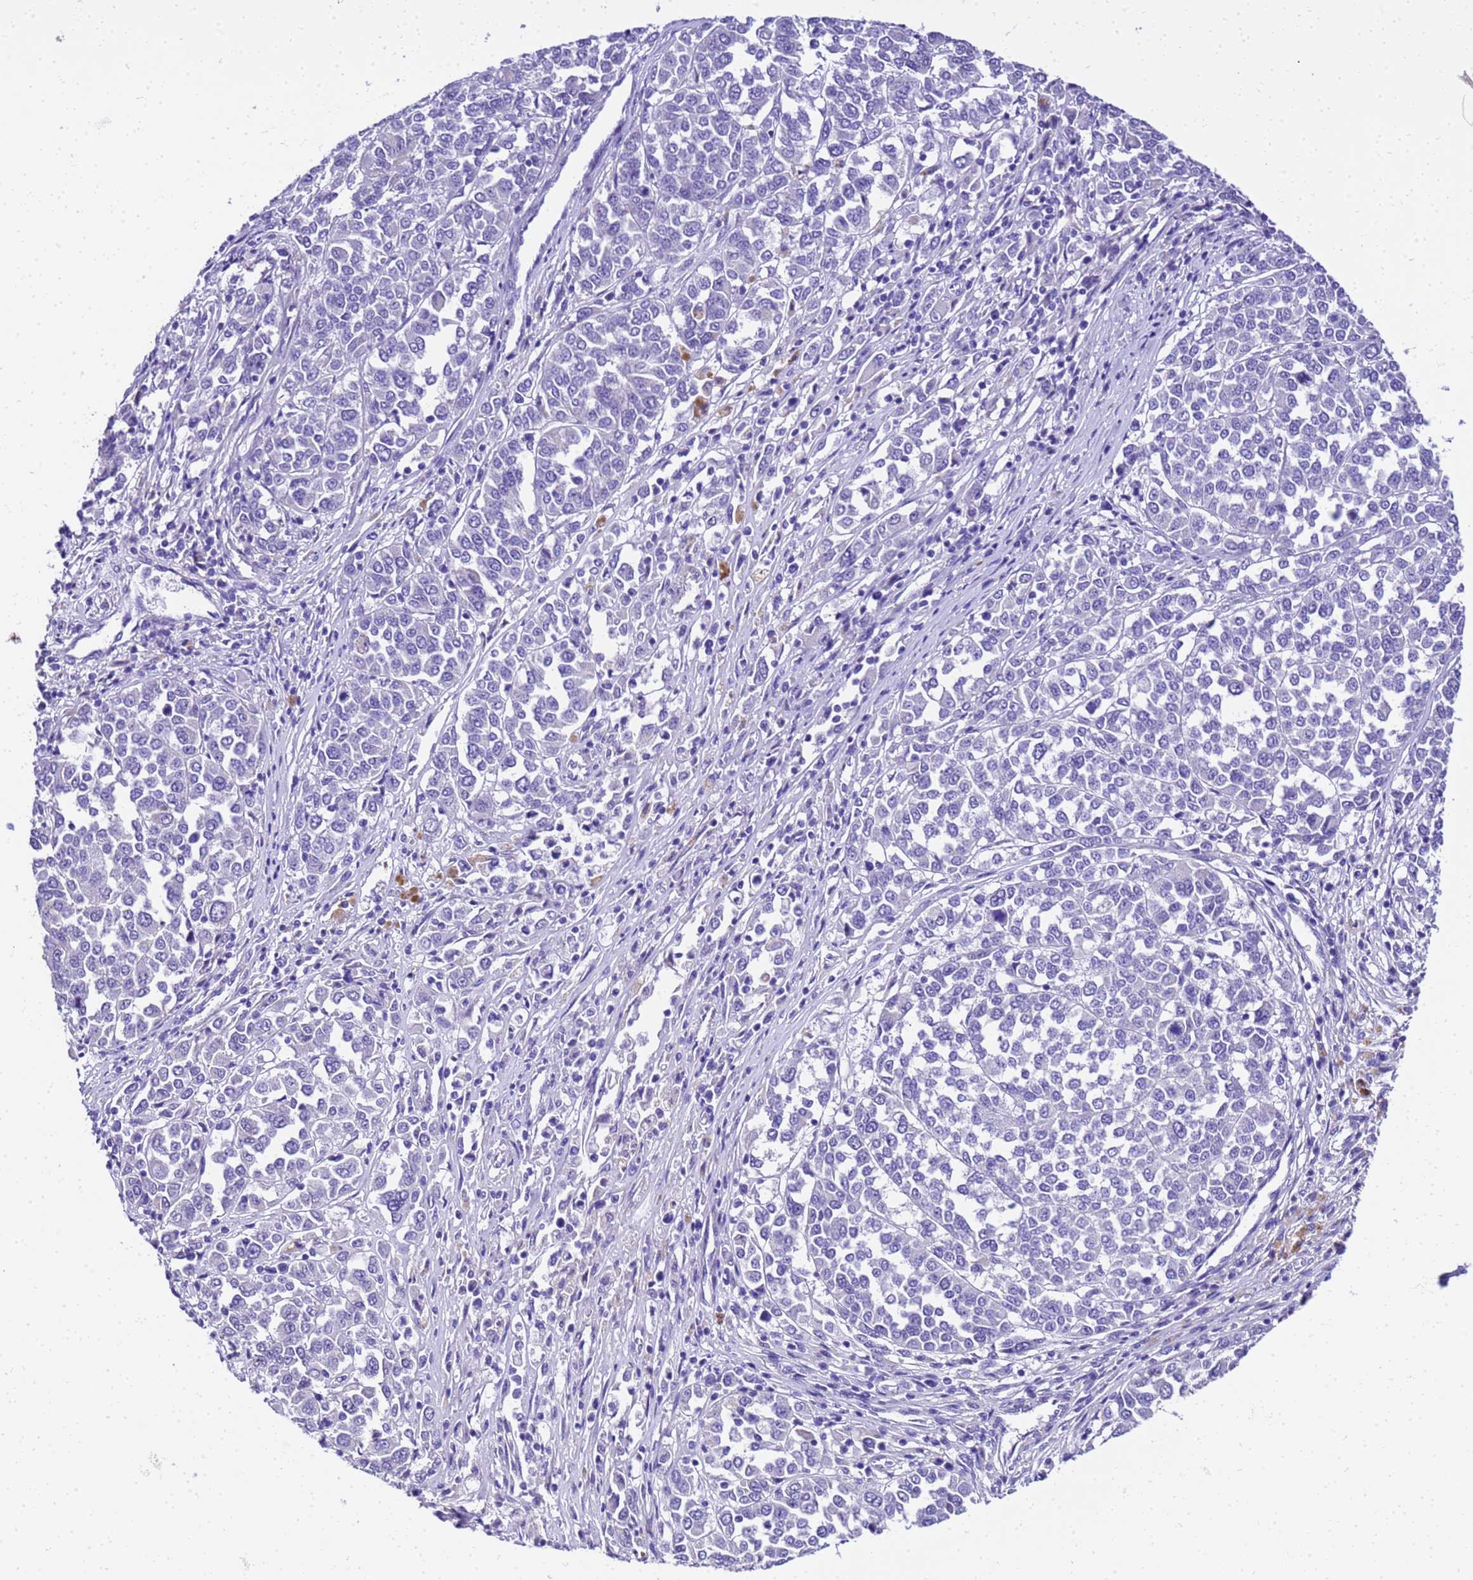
{"staining": {"intensity": "negative", "quantity": "none", "location": "none"}, "tissue": "melanoma", "cell_type": "Tumor cells", "image_type": "cancer", "snomed": [{"axis": "morphology", "description": "Malignant melanoma, Metastatic site"}, {"axis": "topography", "description": "Lymph node"}], "caption": "DAB (3,3'-diaminobenzidine) immunohistochemical staining of melanoma shows no significant positivity in tumor cells.", "gene": "HSPB6", "patient": {"sex": "male", "age": 44}}